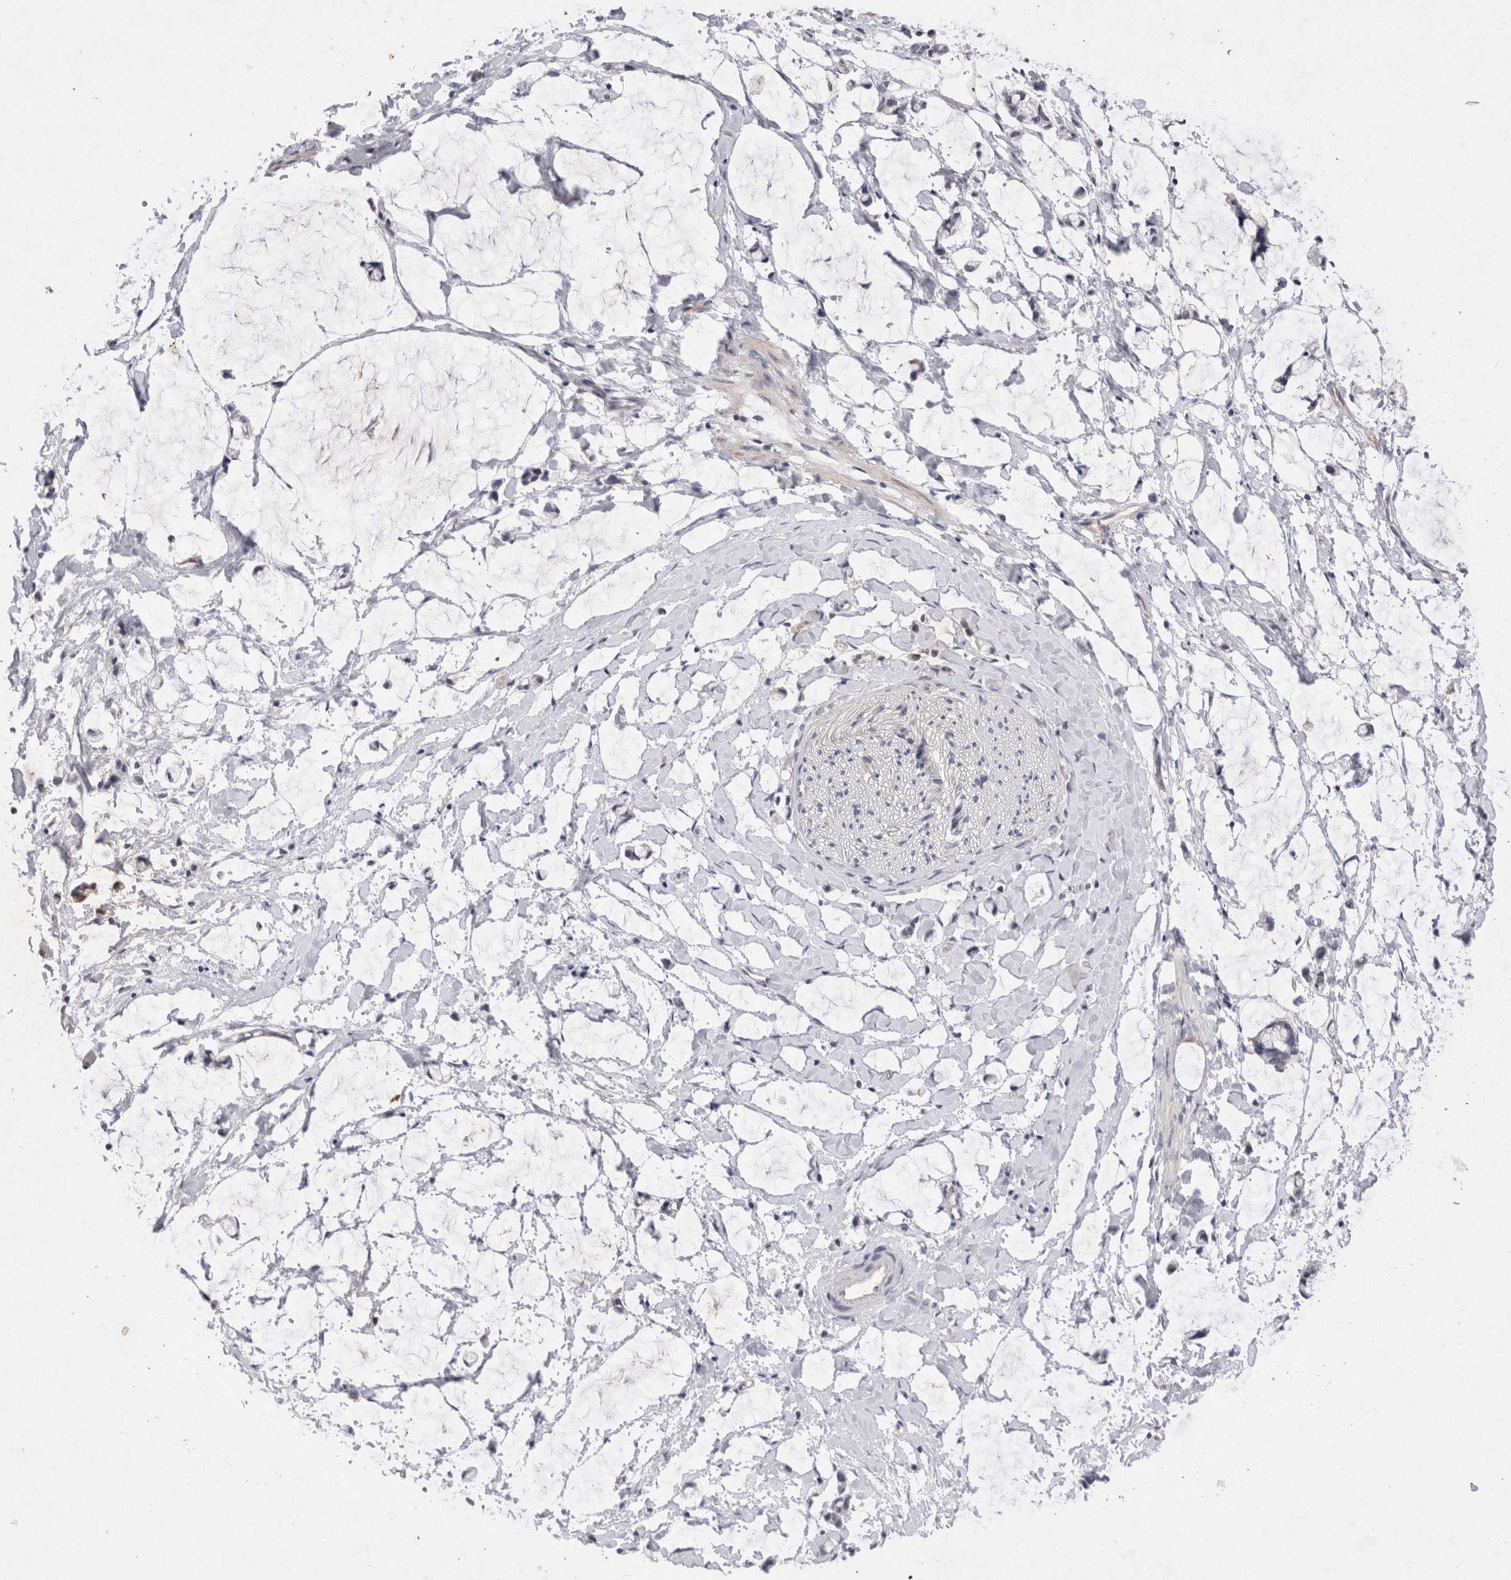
{"staining": {"intensity": "negative", "quantity": "none", "location": "none"}, "tissue": "adipose tissue", "cell_type": "Adipocytes", "image_type": "normal", "snomed": [{"axis": "morphology", "description": "Normal tissue, NOS"}, {"axis": "morphology", "description": "Adenocarcinoma, NOS"}, {"axis": "topography", "description": "Colon"}, {"axis": "topography", "description": "Peripheral nerve tissue"}], "caption": "High power microscopy micrograph of an immunohistochemistry image of normal adipose tissue, revealing no significant expression in adipocytes. (Stains: DAB immunohistochemistry with hematoxylin counter stain, Microscopy: brightfield microscopy at high magnification).", "gene": "RASSF3", "patient": {"sex": "male", "age": 14}}